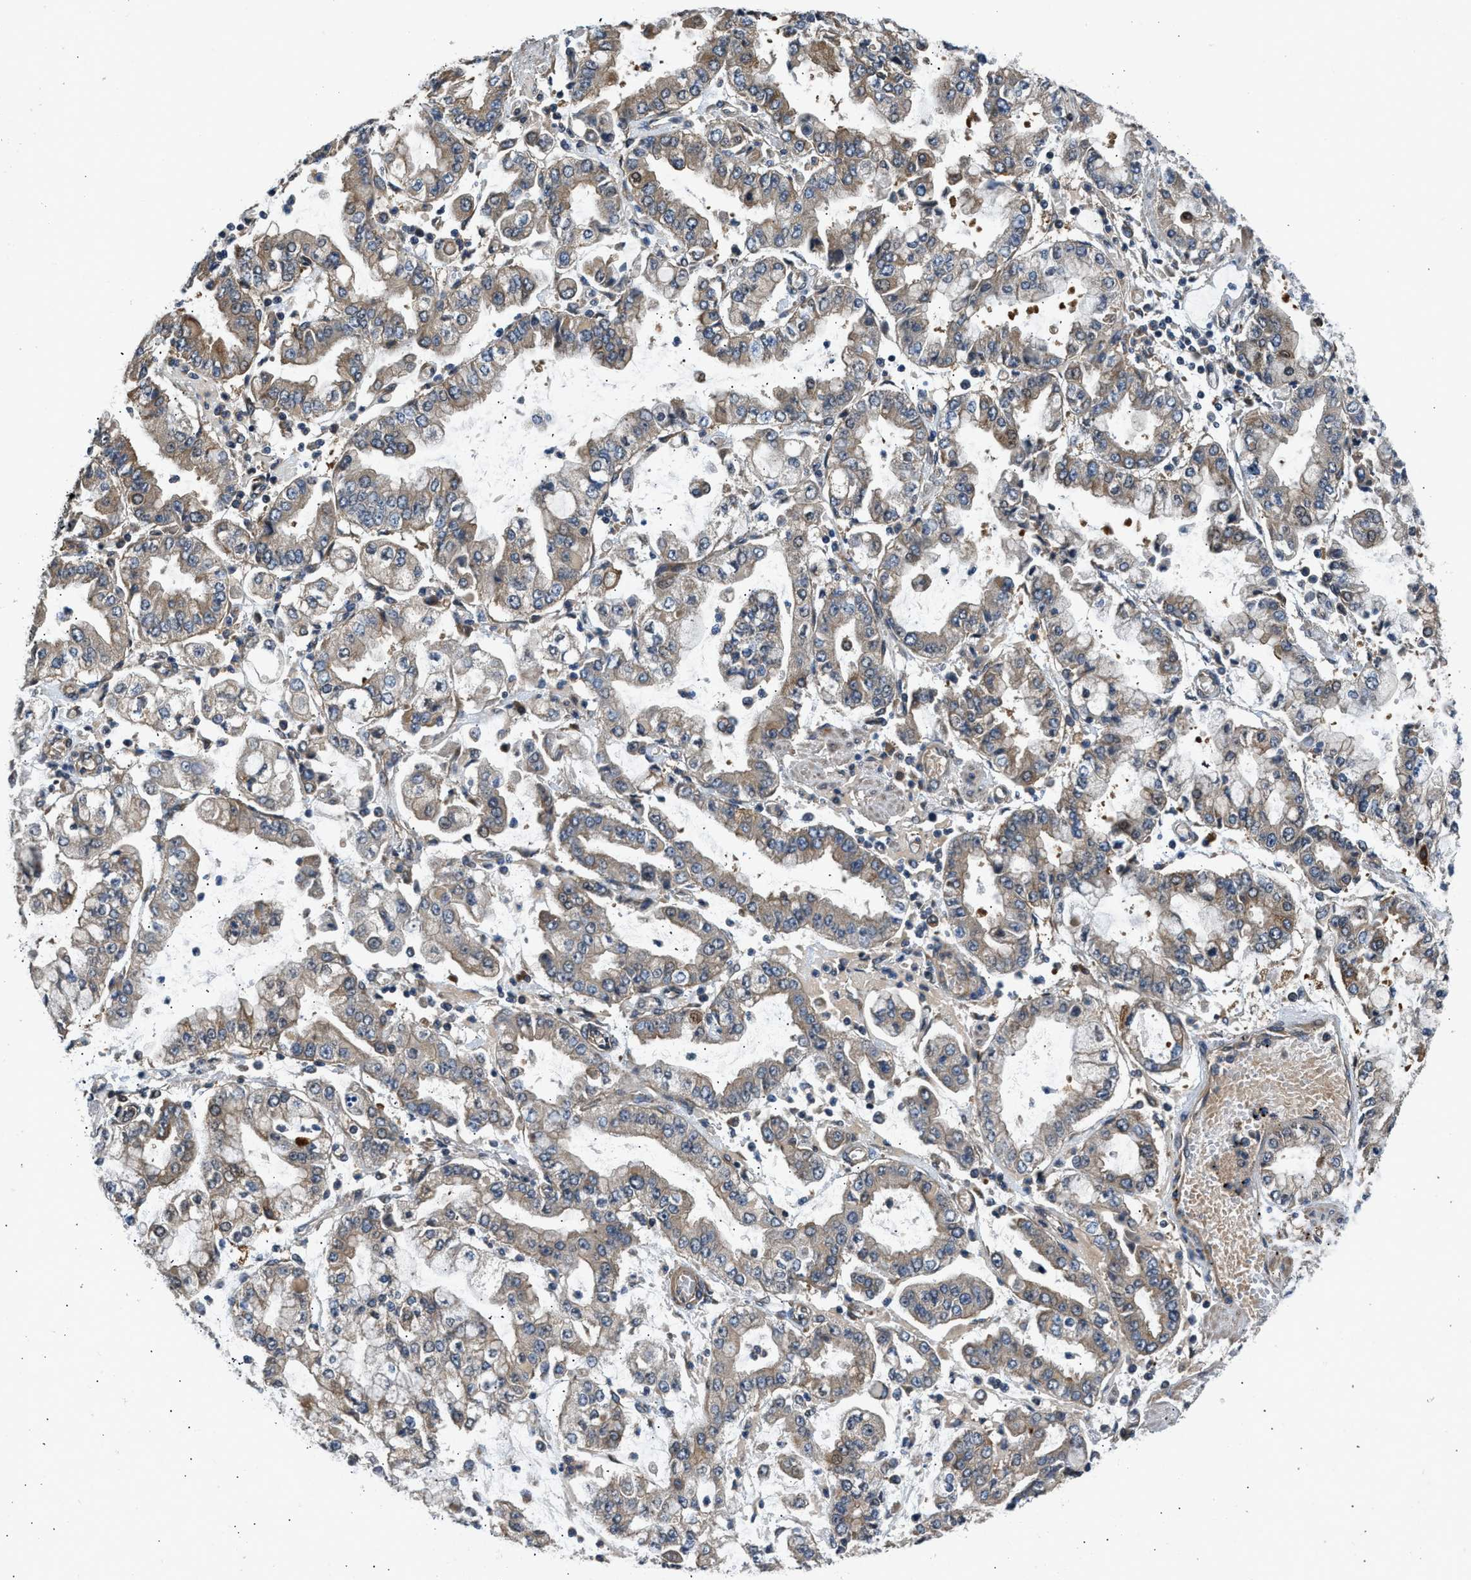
{"staining": {"intensity": "moderate", "quantity": "<25%", "location": "cytoplasmic/membranous"}, "tissue": "stomach cancer", "cell_type": "Tumor cells", "image_type": "cancer", "snomed": [{"axis": "morphology", "description": "Adenocarcinoma, NOS"}, {"axis": "topography", "description": "Stomach"}], "caption": "A high-resolution photomicrograph shows IHC staining of stomach adenocarcinoma, which shows moderate cytoplasmic/membranous positivity in about <25% of tumor cells.", "gene": "IL3RA", "patient": {"sex": "male", "age": 76}}